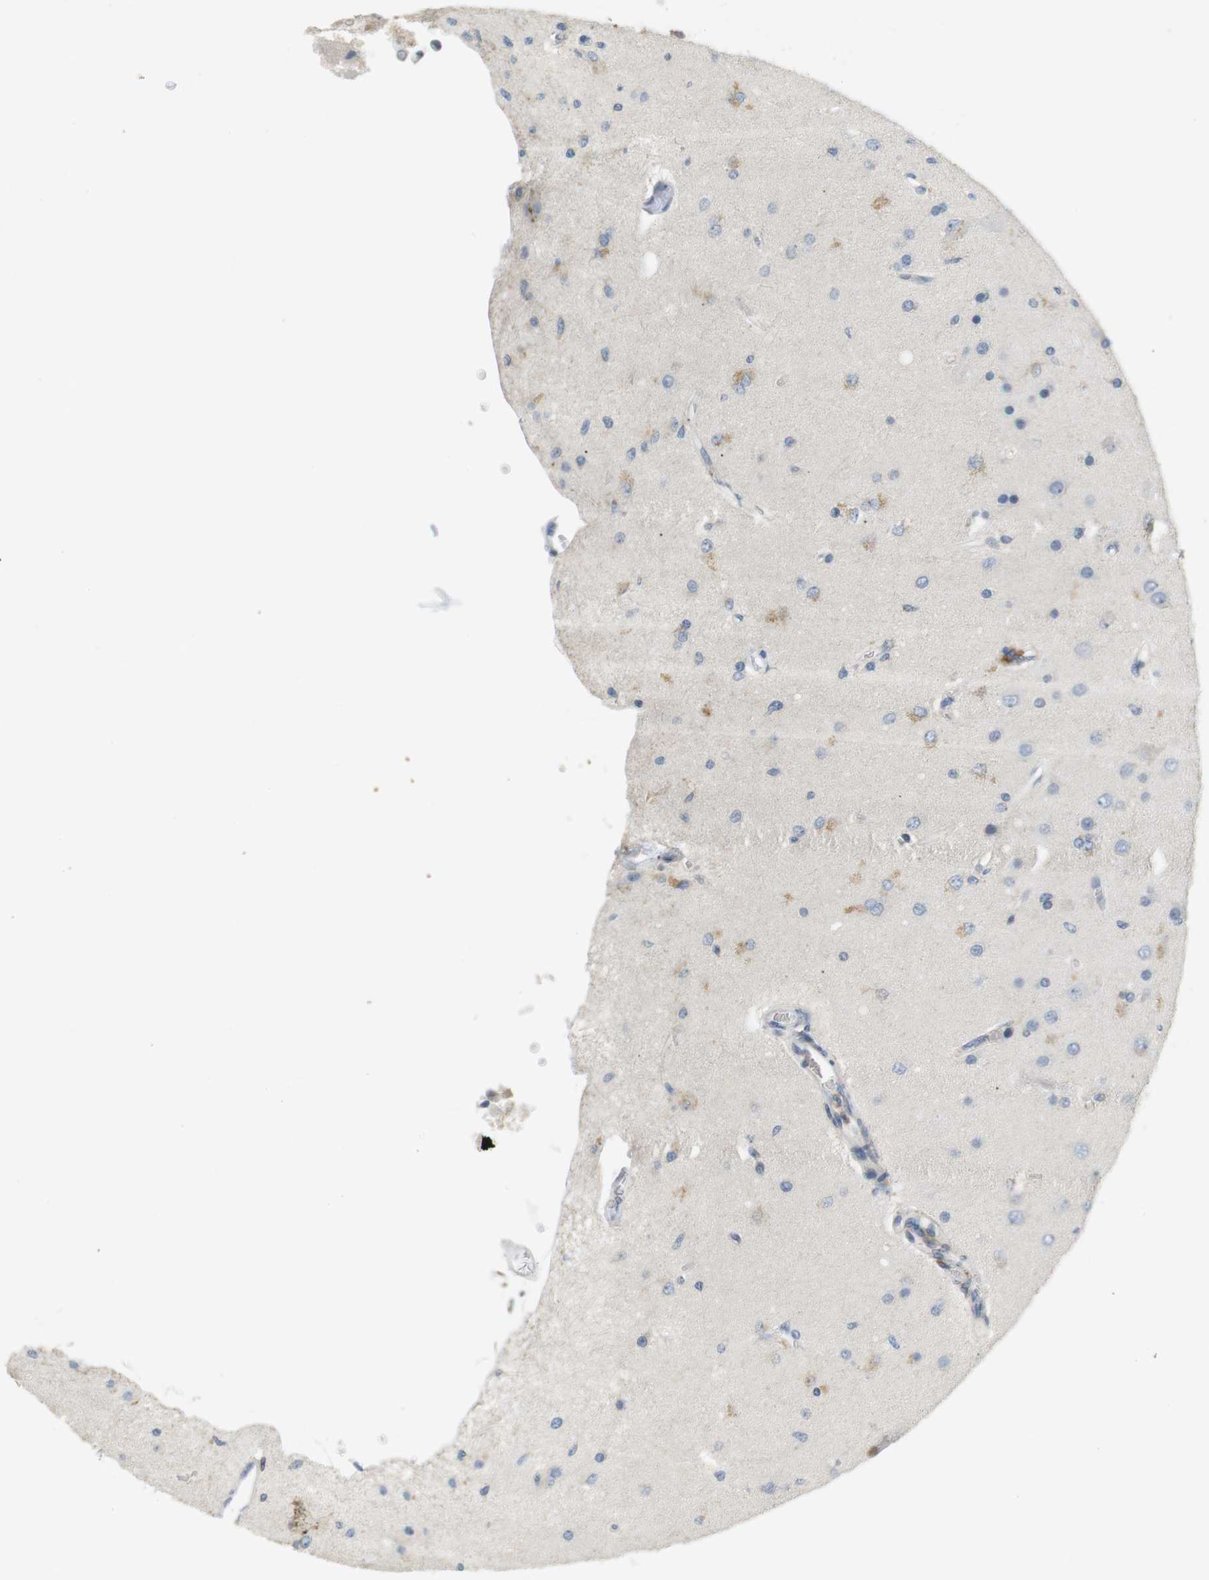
{"staining": {"intensity": "weak", "quantity": "<25%", "location": "cytoplasmic/membranous"}, "tissue": "glioma", "cell_type": "Tumor cells", "image_type": "cancer", "snomed": [{"axis": "morphology", "description": "Normal tissue, NOS"}, {"axis": "morphology", "description": "Glioma, malignant, High grade"}, {"axis": "topography", "description": "Cerebral cortex"}], "caption": "IHC photomicrograph of neoplastic tissue: human high-grade glioma (malignant) stained with DAB (3,3'-diaminobenzidine) demonstrates no significant protein positivity in tumor cells.", "gene": "CD300E", "patient": {"sex": "male", "age": 77}}